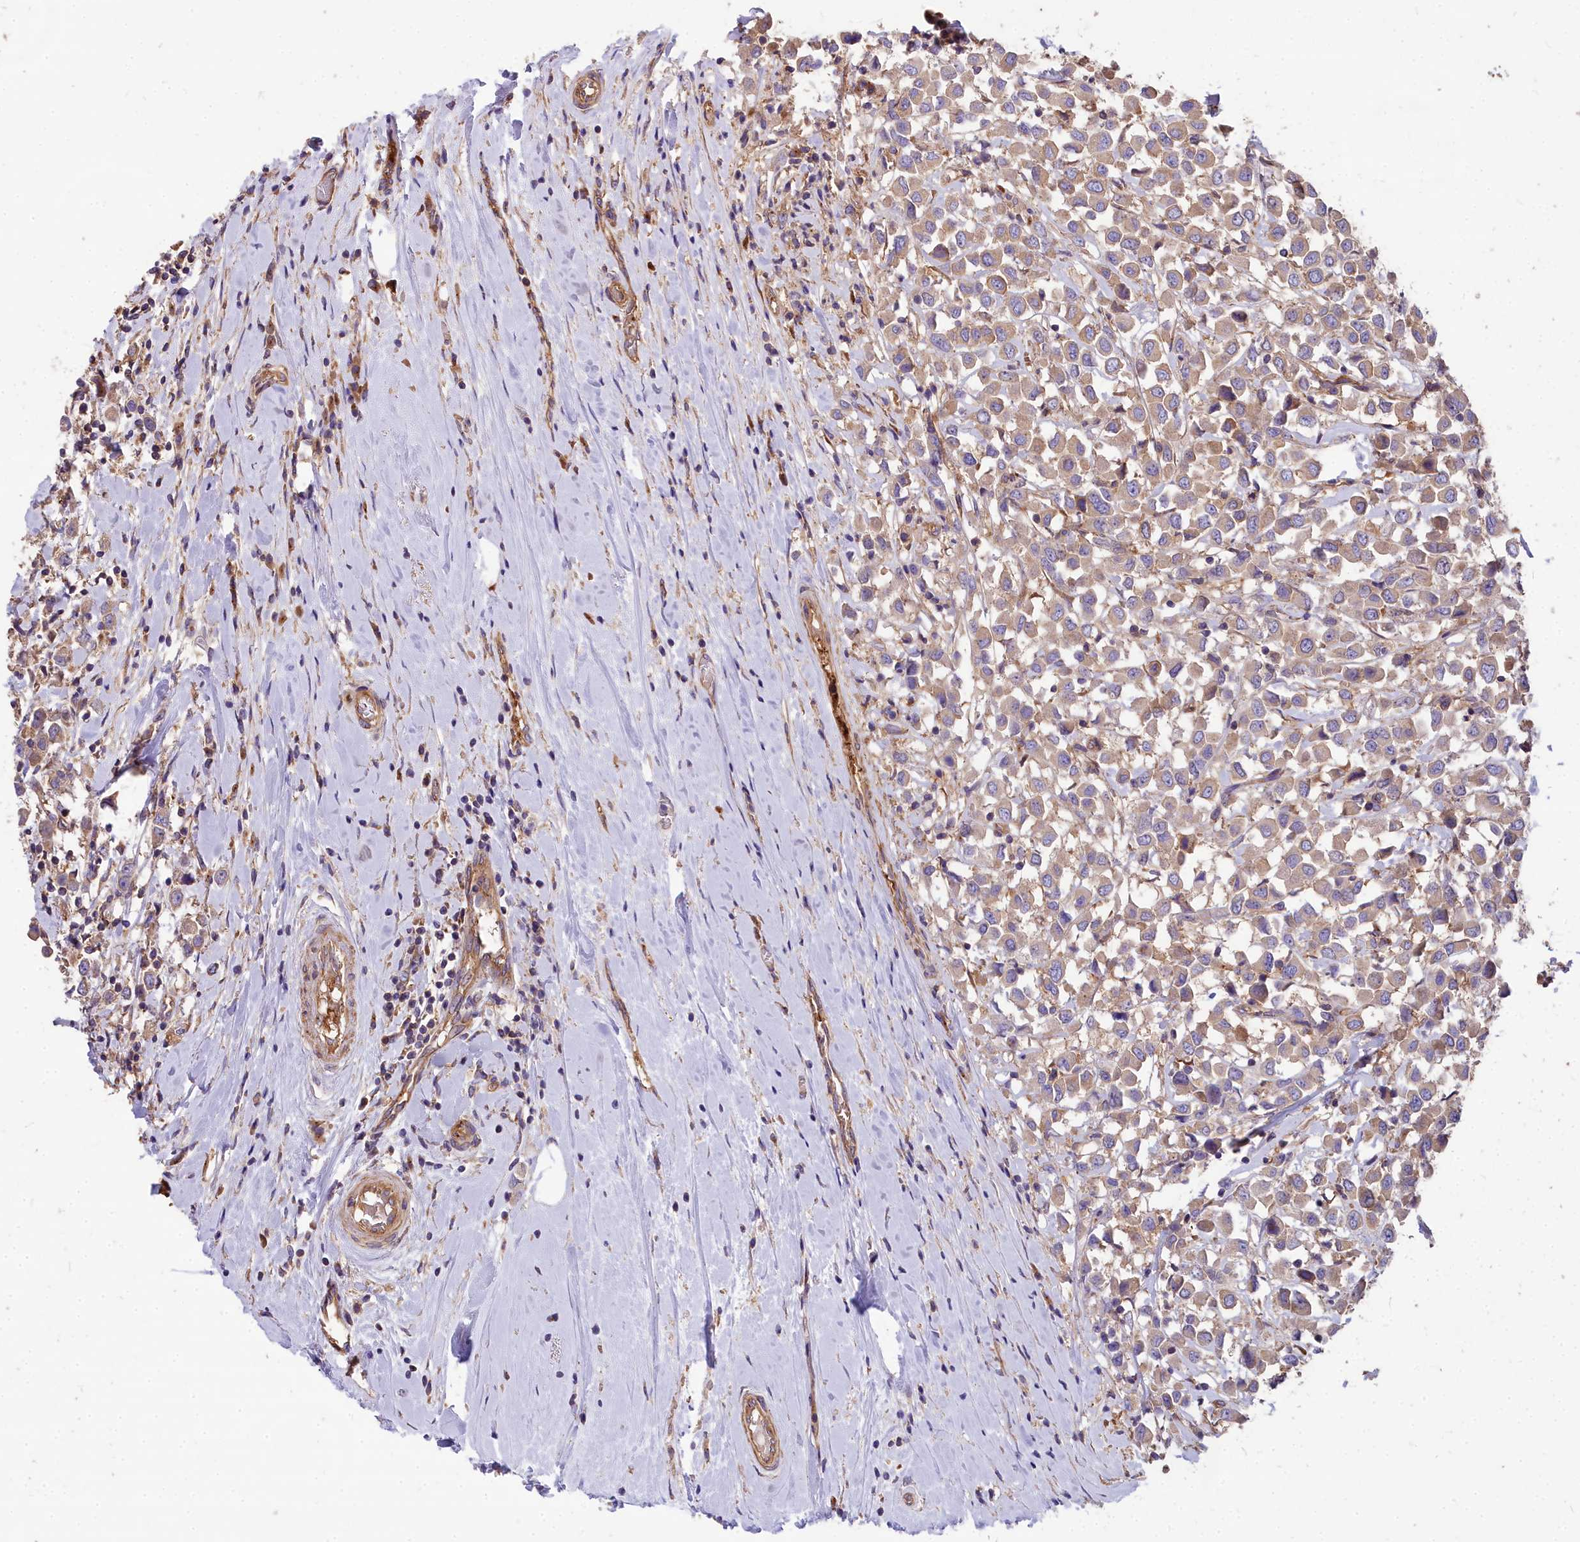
{"staining": {"intensity": "moderate", "quantity": ">75%", "location": "cytoplasmic/membranous"}, "tissue": "breast cancer", "cell_type": "Tumor cells", "image_type": "cancer", "snomed": [{"axis": "morphology", "description": "Duct carcinoma"}, {"axis": "topography", "description": "Breast"}], "caption": "High-magnification brightfield microscopy of breast cancer (invasive ductal carcinoma) stained with DAB (3,3'-diaminobenzidine) (brown) and counterstained with hematoxylin (blue). tumor cells exhibit moderate cytoplasmic/membranous positivity is seen in approximately>75% of cells.", "gene": "DCTN3", "patient": {"sex": "female", "age": 61}}